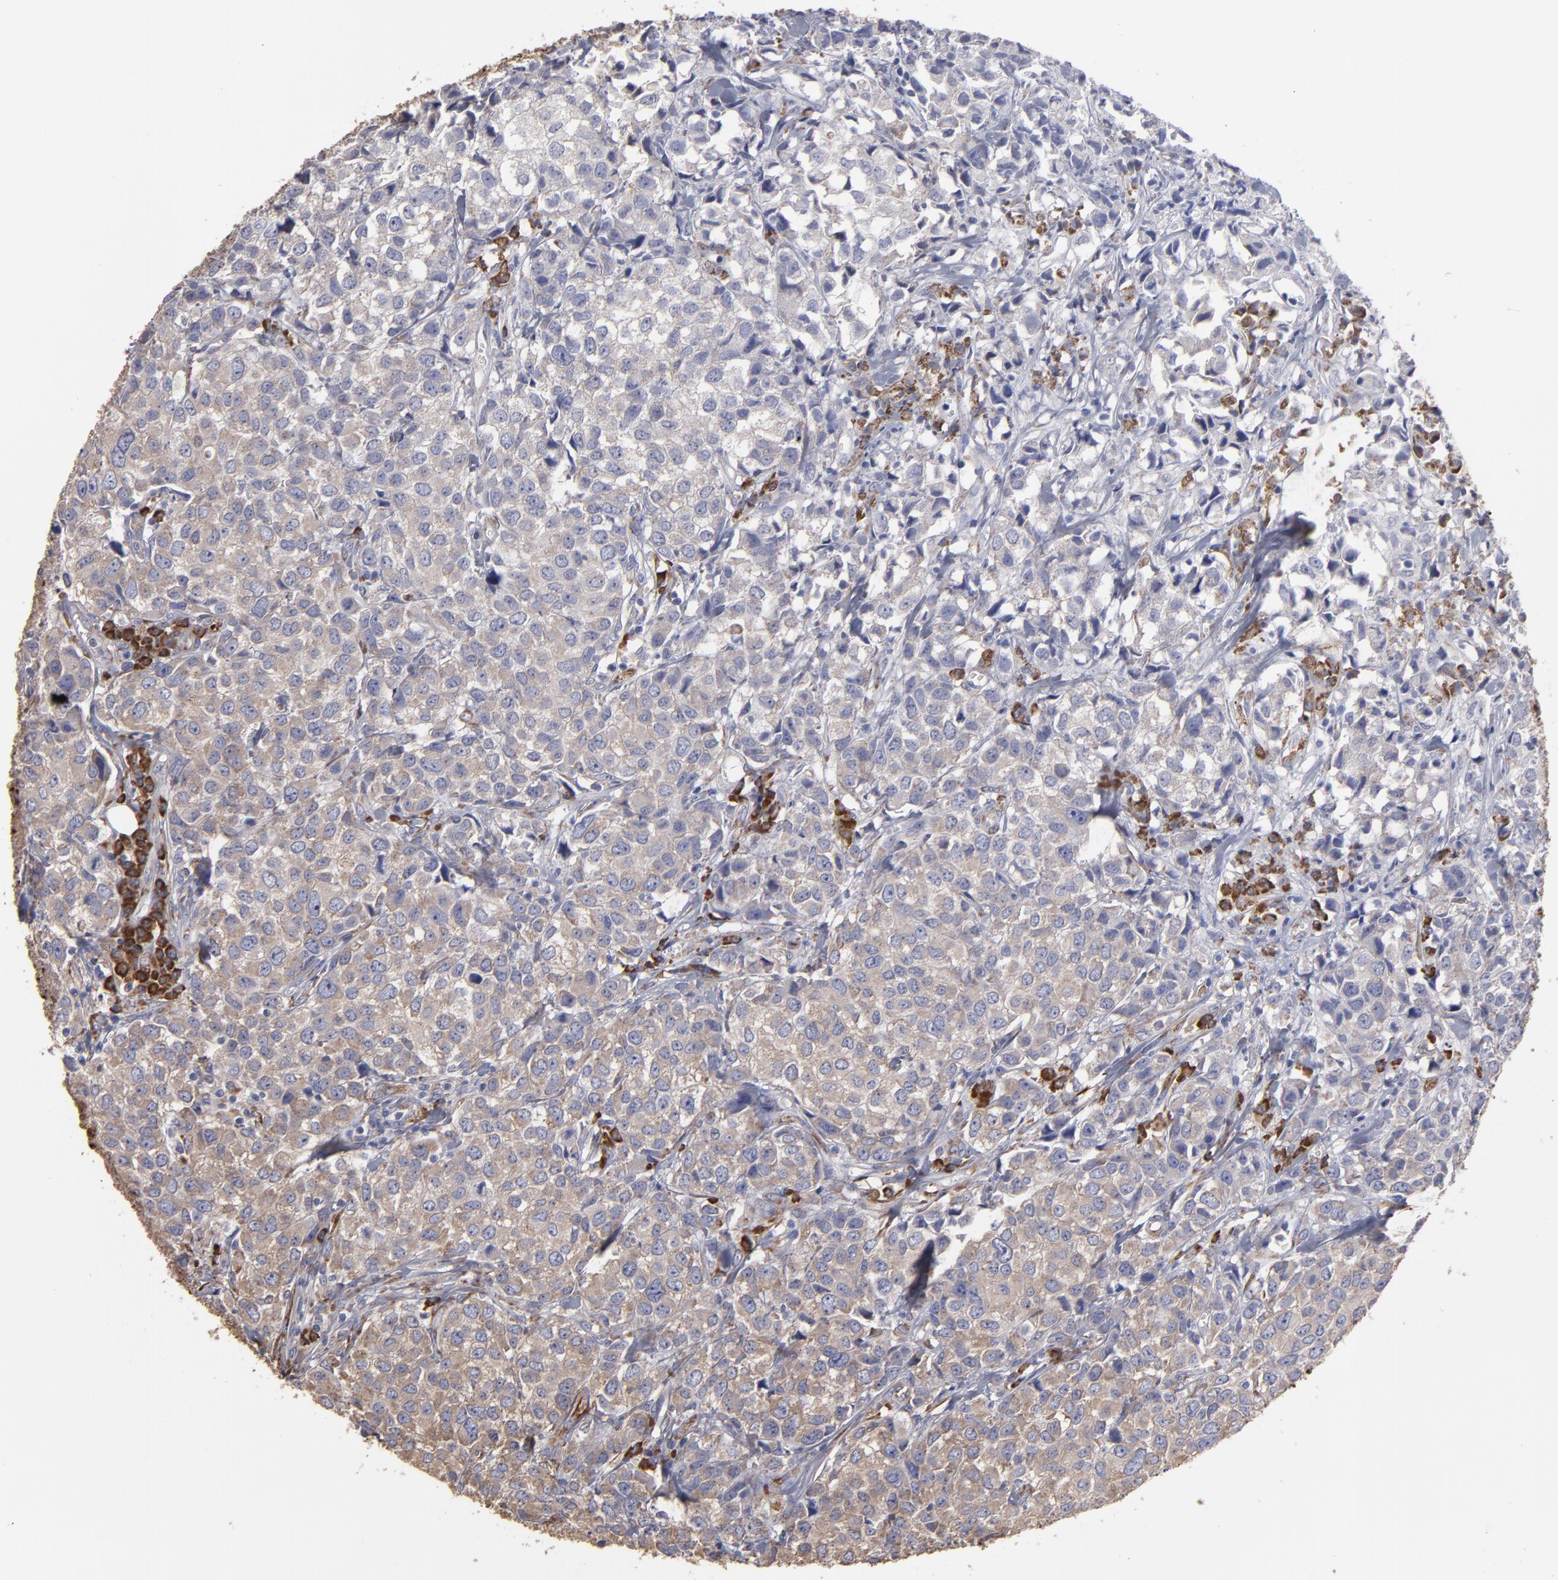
{"staining": {"intensity": "moderate", "quantity": ">75%", "location": "cytoplasmic/membranous"}, "tissue": "urothelial cancer", "cell_type": "Tumor cells", "image_type": "cancer", "snomed": [{"axis": "morphology", "description": "Urothelial carcinoma, High grade"}, {"axis": "topography", "description": "Urinary bladder"}], "caption": "Moderate cytoplasmic/membranous staining is identified in approximately >75% of tumor cells in urothelial carcinoma (high-grade).", "gene": "SND1", "patient": {"sex": "female", "age": 75}}